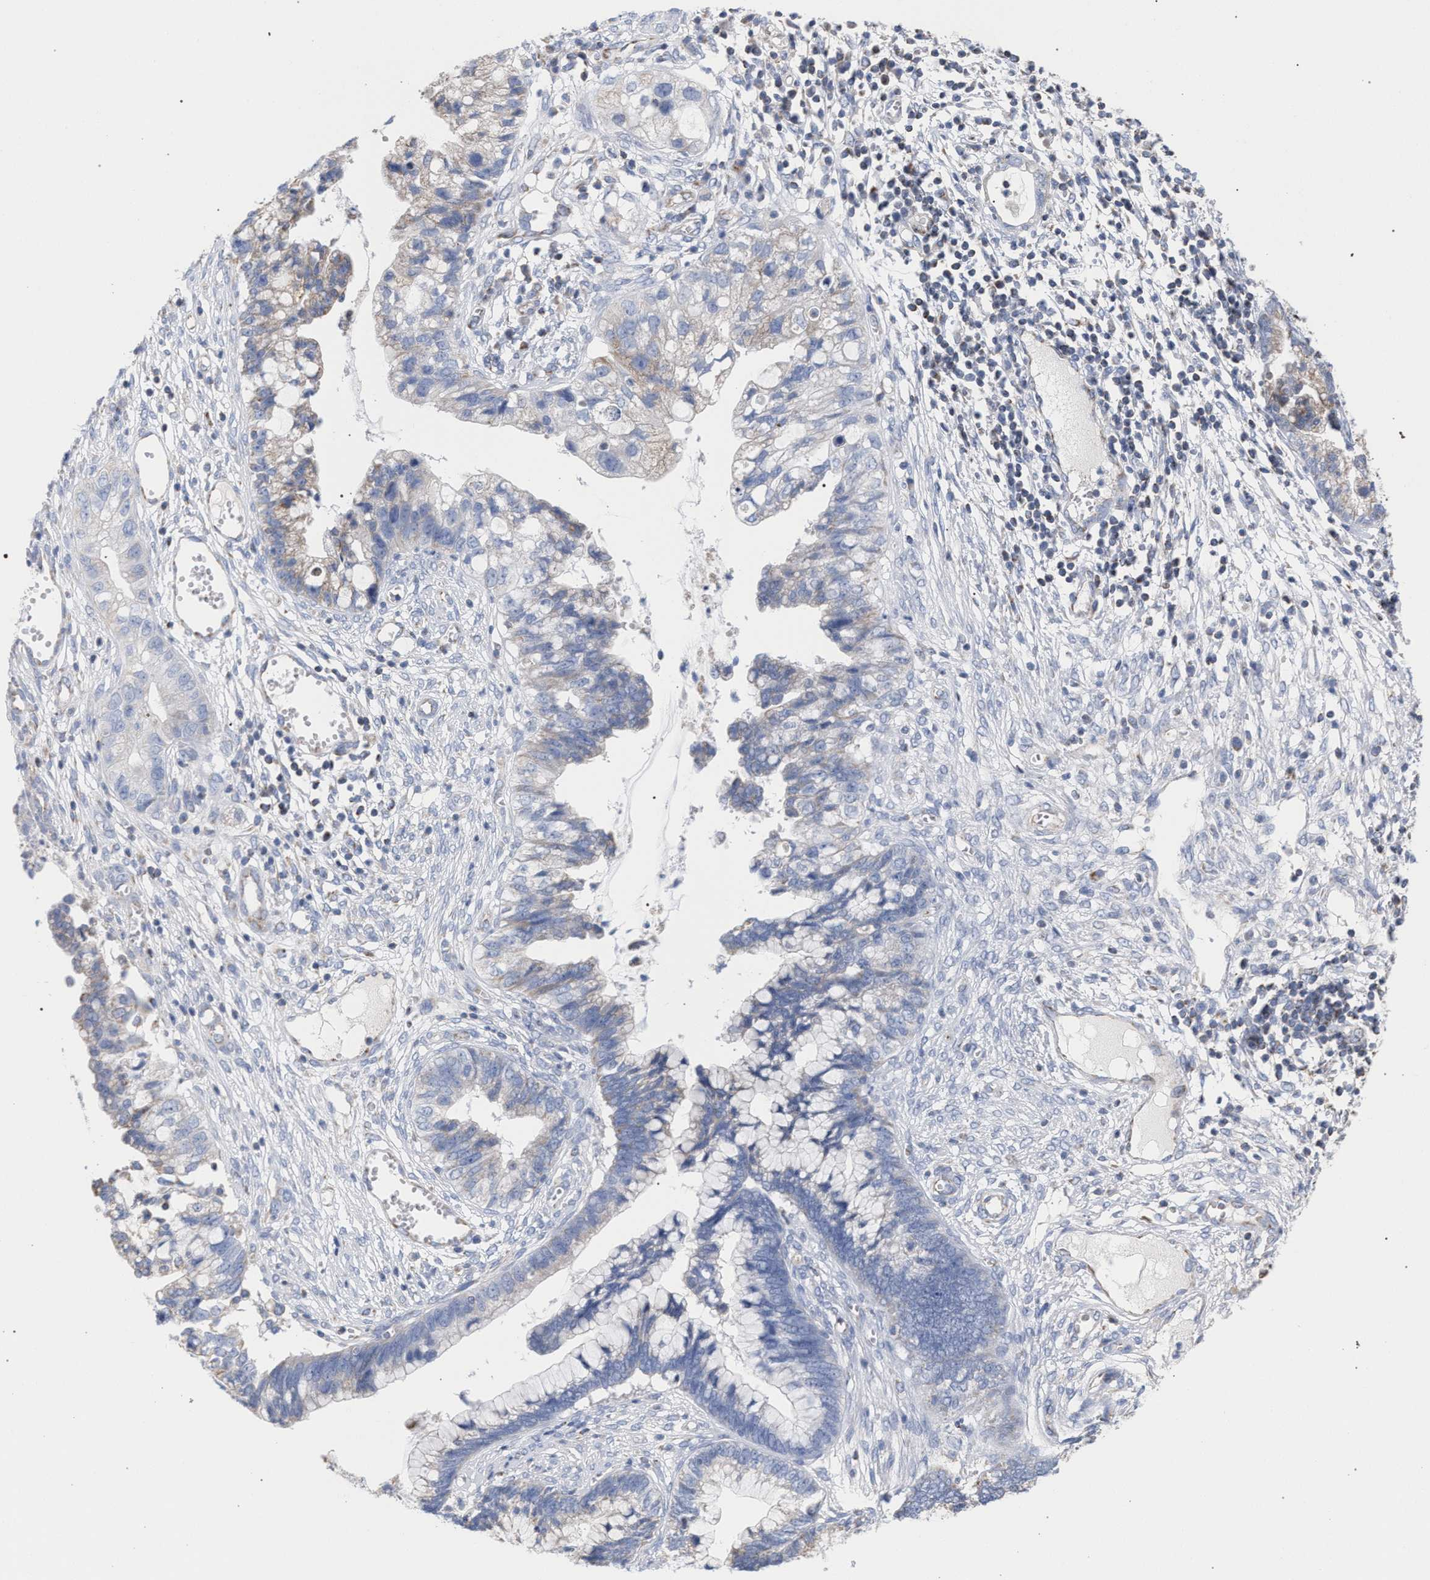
{"staining": {"intensity": "negative", "quantity": "none", "location": "none"}, "tissue": "cervical cancer", "cell_type": "Tumor cells", "image_type": "cancer", "snomed": [{"axis": "morphology", "description": "Adenocarcinoma, NOS"}, {"axis": "topography", "description": "Cervix"}], "caption": "This is an IHC photomicrograph of cervical adenocarcinoma. There is no expression in tumor cells.", "gene": "ECI2", "patient": {"sex": "female", "age": 44}}